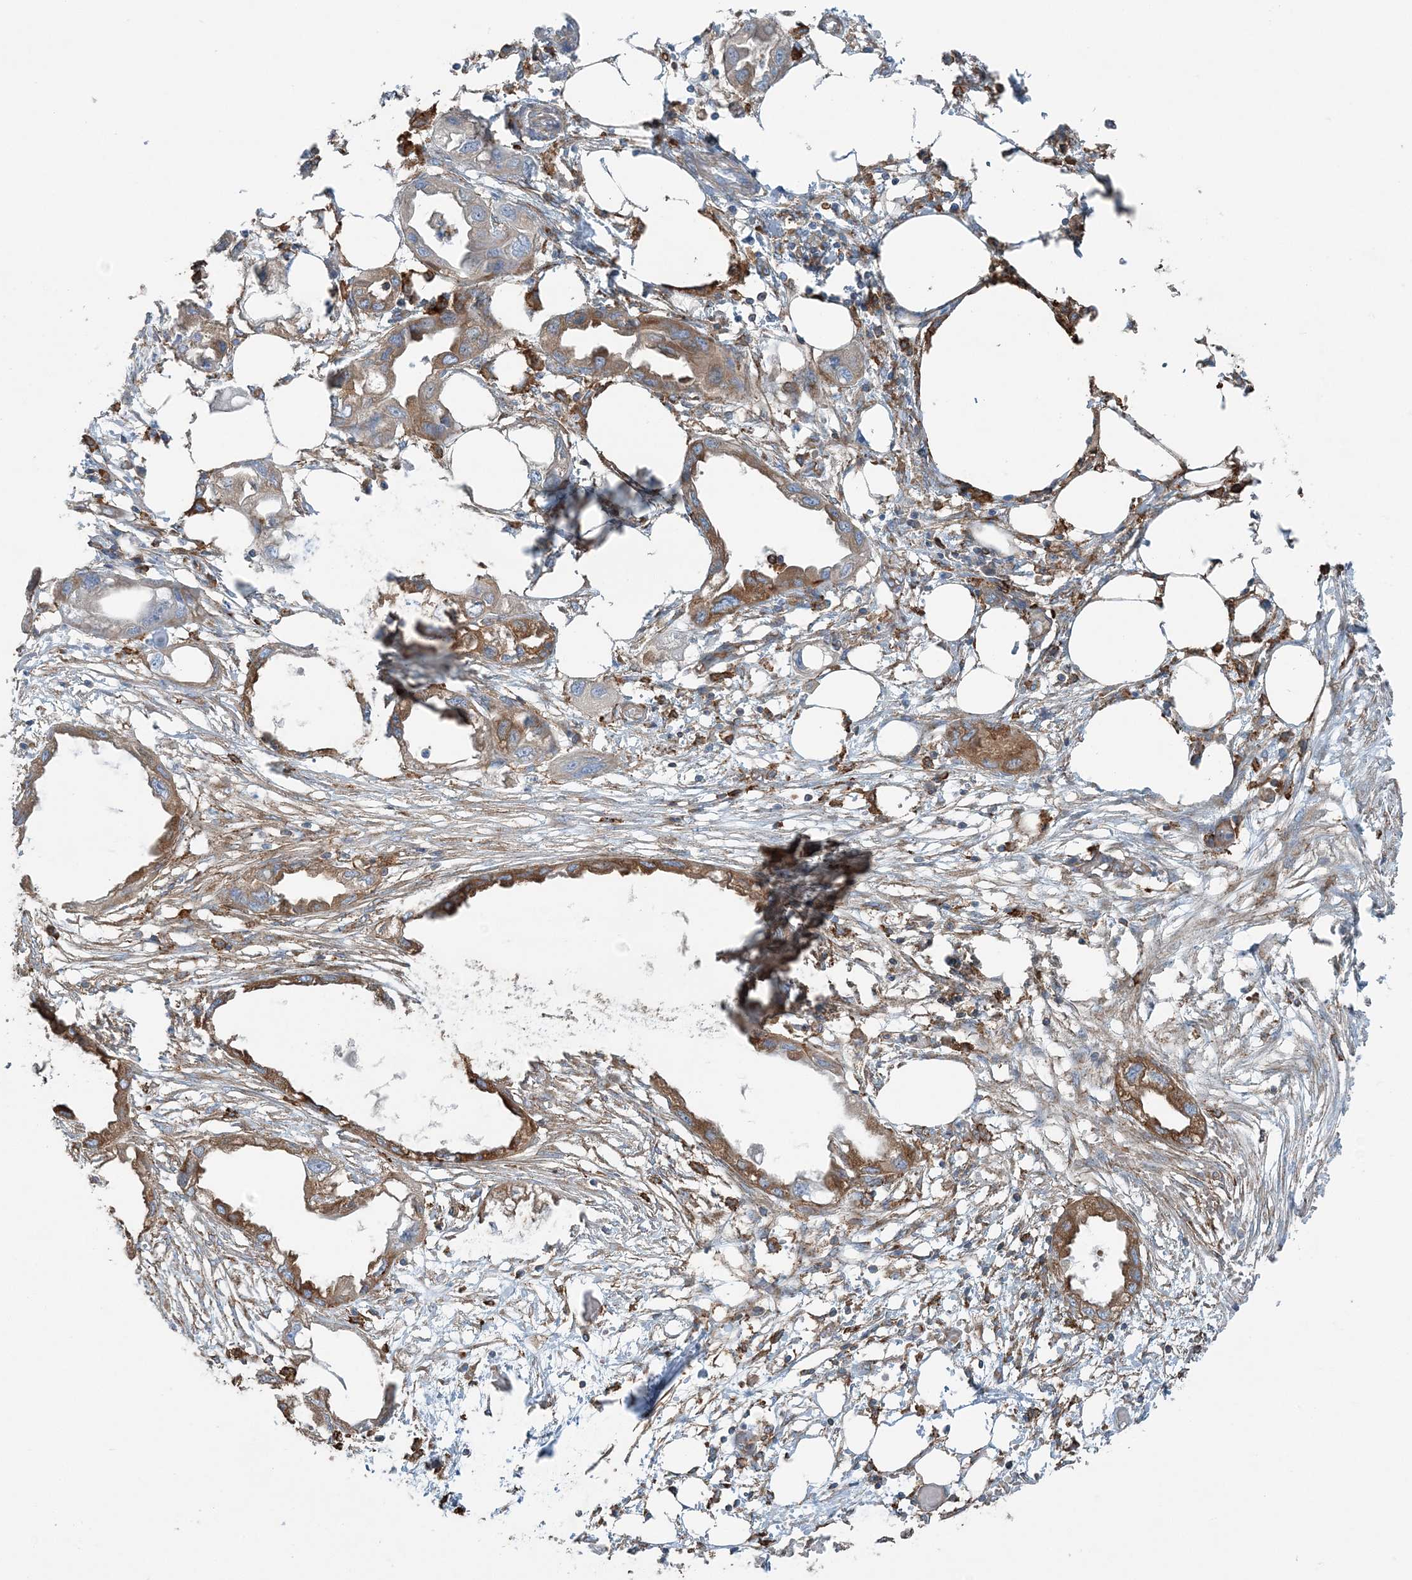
{"staining": {"intensity": "moderate", "quantity": "25%-75%", "location": "cytoplasmic/membranous"}, "tissue": "endometrial cancer", "cell_type": "Tumor cells", "image_type": "cancer", "snomed": [{"axis": "morphology", "description": "Adenocarcinoma, NOS"}, {"axis": "morphology", "description": "Adenocarcinoma, metastatic, NOS"}, {"axis": "topography", "description": "Adipose tissue"}, {"axis": "topography", "description": "Endometrium"}], "caption": "Approximately 25%-75% of tumor cells in endometrial metastatic adenocarcinoma demonstrate moderate cytoplasmic/membranous protein expression as visualized by brown immunohistochemical staining.", "gene": "SNX2", "patient": {"sex": "female", "age": 67}}